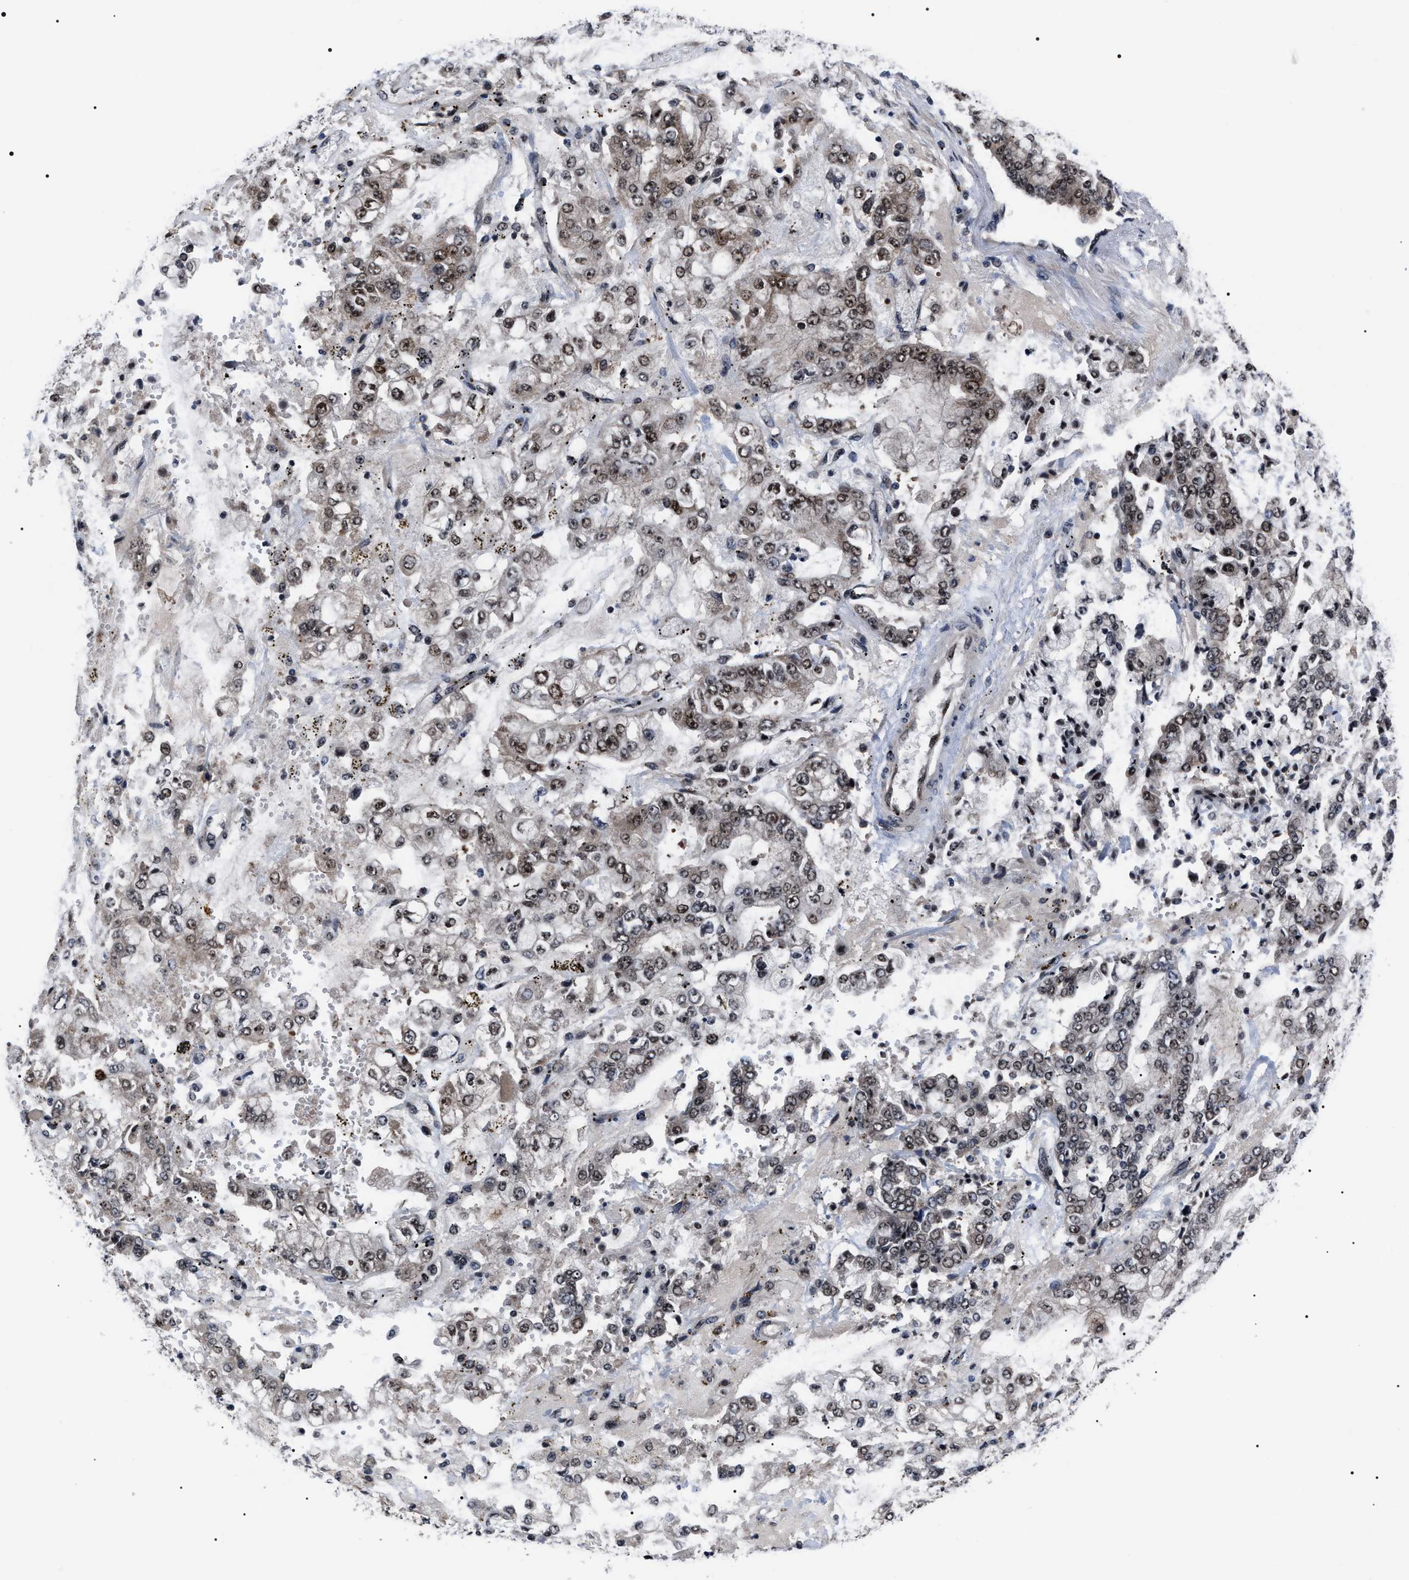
{"staining": {"intensity": "moderate", "quantity": "25%-75%", "location": "nuclear"}, "tissue": "stomach cancer", "cell_type": "Tumor cells", "image_type": "cancer", "snomed": [{"axis": "morphology", "description": "Adenocarcinoma, NOS"}, {"axis": "topography", "description": "Stomach"}], "caption": "Approximately 25%-75% of tumor cells in adenocarcinoma (stomach) show moderate nuclear protein positivity as visualized by brown immunohistochemical staining.", "gene": "CSNK2A1", "patient": {"sex": "male", "age": 76}}